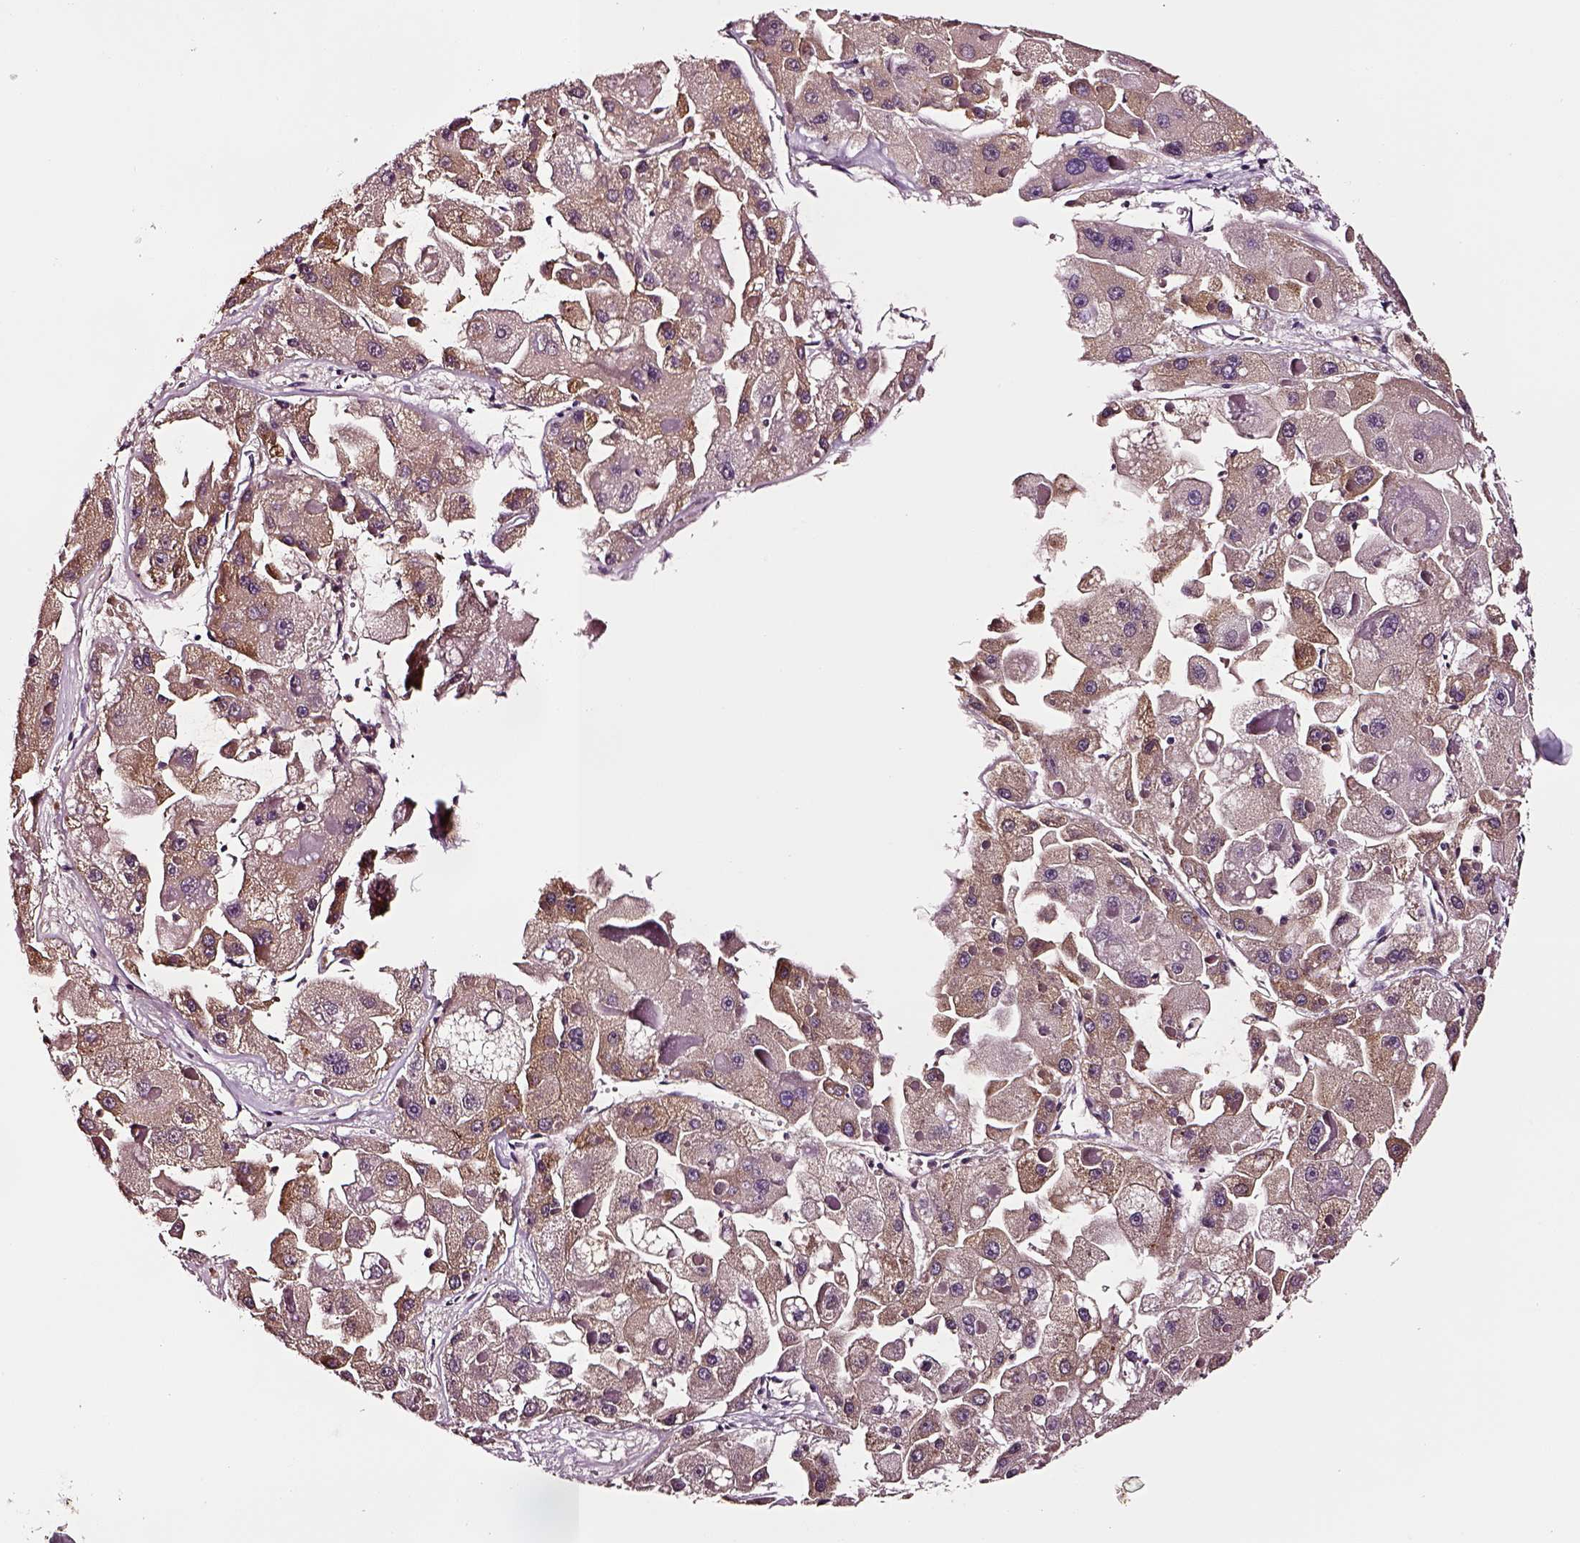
{"staining": {"intensity": "weak", "quantity": ">75%", "location": "cytoplasmic/membranous"}, "tissue": "liver cancer", "cell_type": "Tumor cells", "image_type": "cancer", "snomed": [{"axis": "morphology", "description": "Carcinoma, Hepatocellular, NOS"}, {"axis": "topography", "description": "Liver"}], "caption": "Protein expression analysis of human hepatocellular carcinoma (liver) reveals weak cytoplasmic/membranous expression in about >75% of tumor cells. (DAB (3,3'-diaminobenzidine) IHC, brown staining for protein, blue staining for nuclei).", "gene": "TF", "patient": {"sex": "female", "age": 73}}